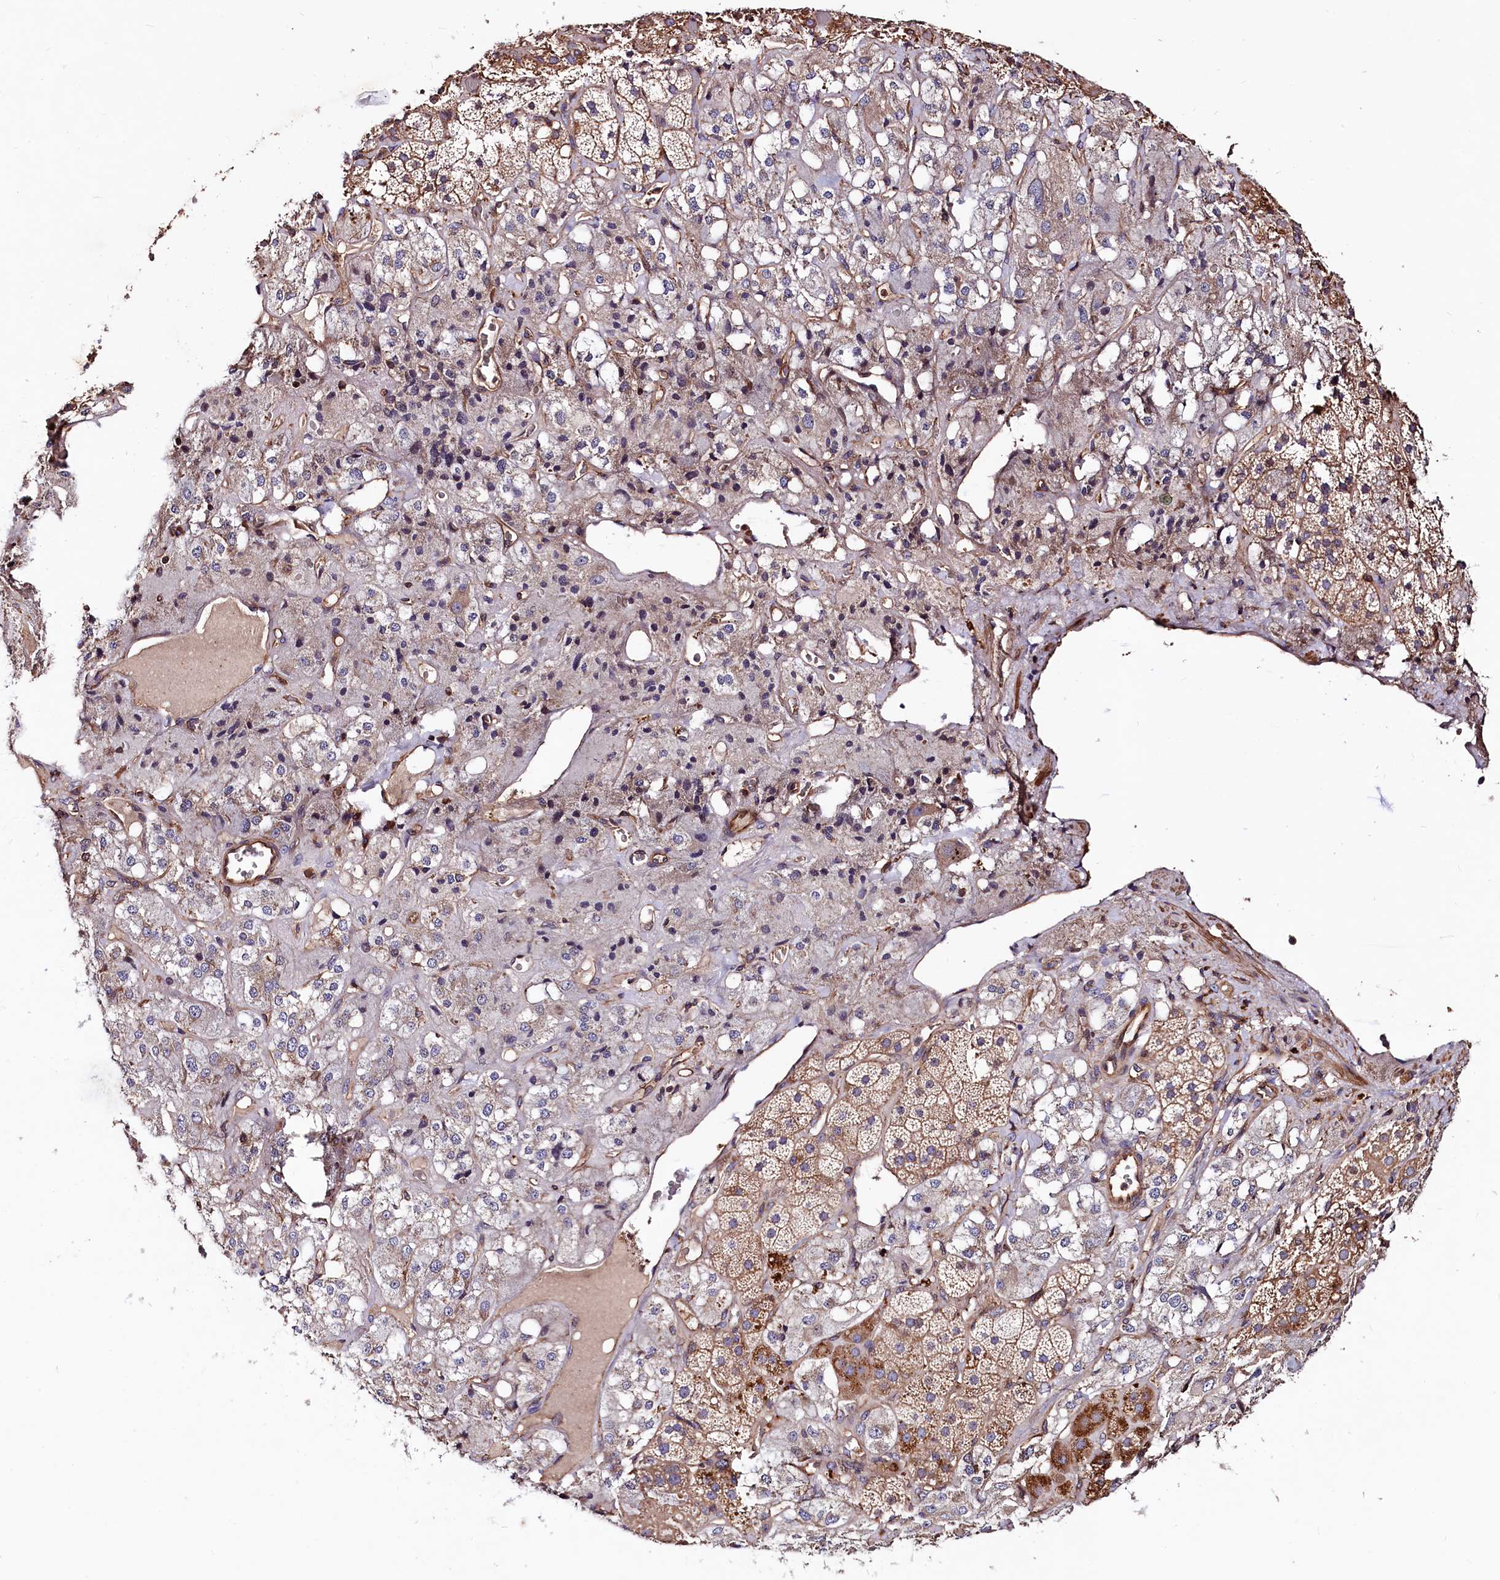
{"staining": {"intensity": "moderate", "quantity": "25%-75%", "location": "cytoplasmic/membranous"}, "tissue": "adrenal gland", "cell_type": "Glandular cells", "image_type": "normal", "snomed": [{"axis": "morphology", "description": "Normal tissue, NOS"}, {"axis": "topography", "description": "Adrenal gland"}], "caption": "Moderate cytoplasmic/membranous expression for a protein is appreciated in approximately 25%-75% of glandular cells of unremarkable adrenal gland using immunohistochemistry.", "gene": "KLHDC4", "patient": {"sex": "male", "age": 57}}